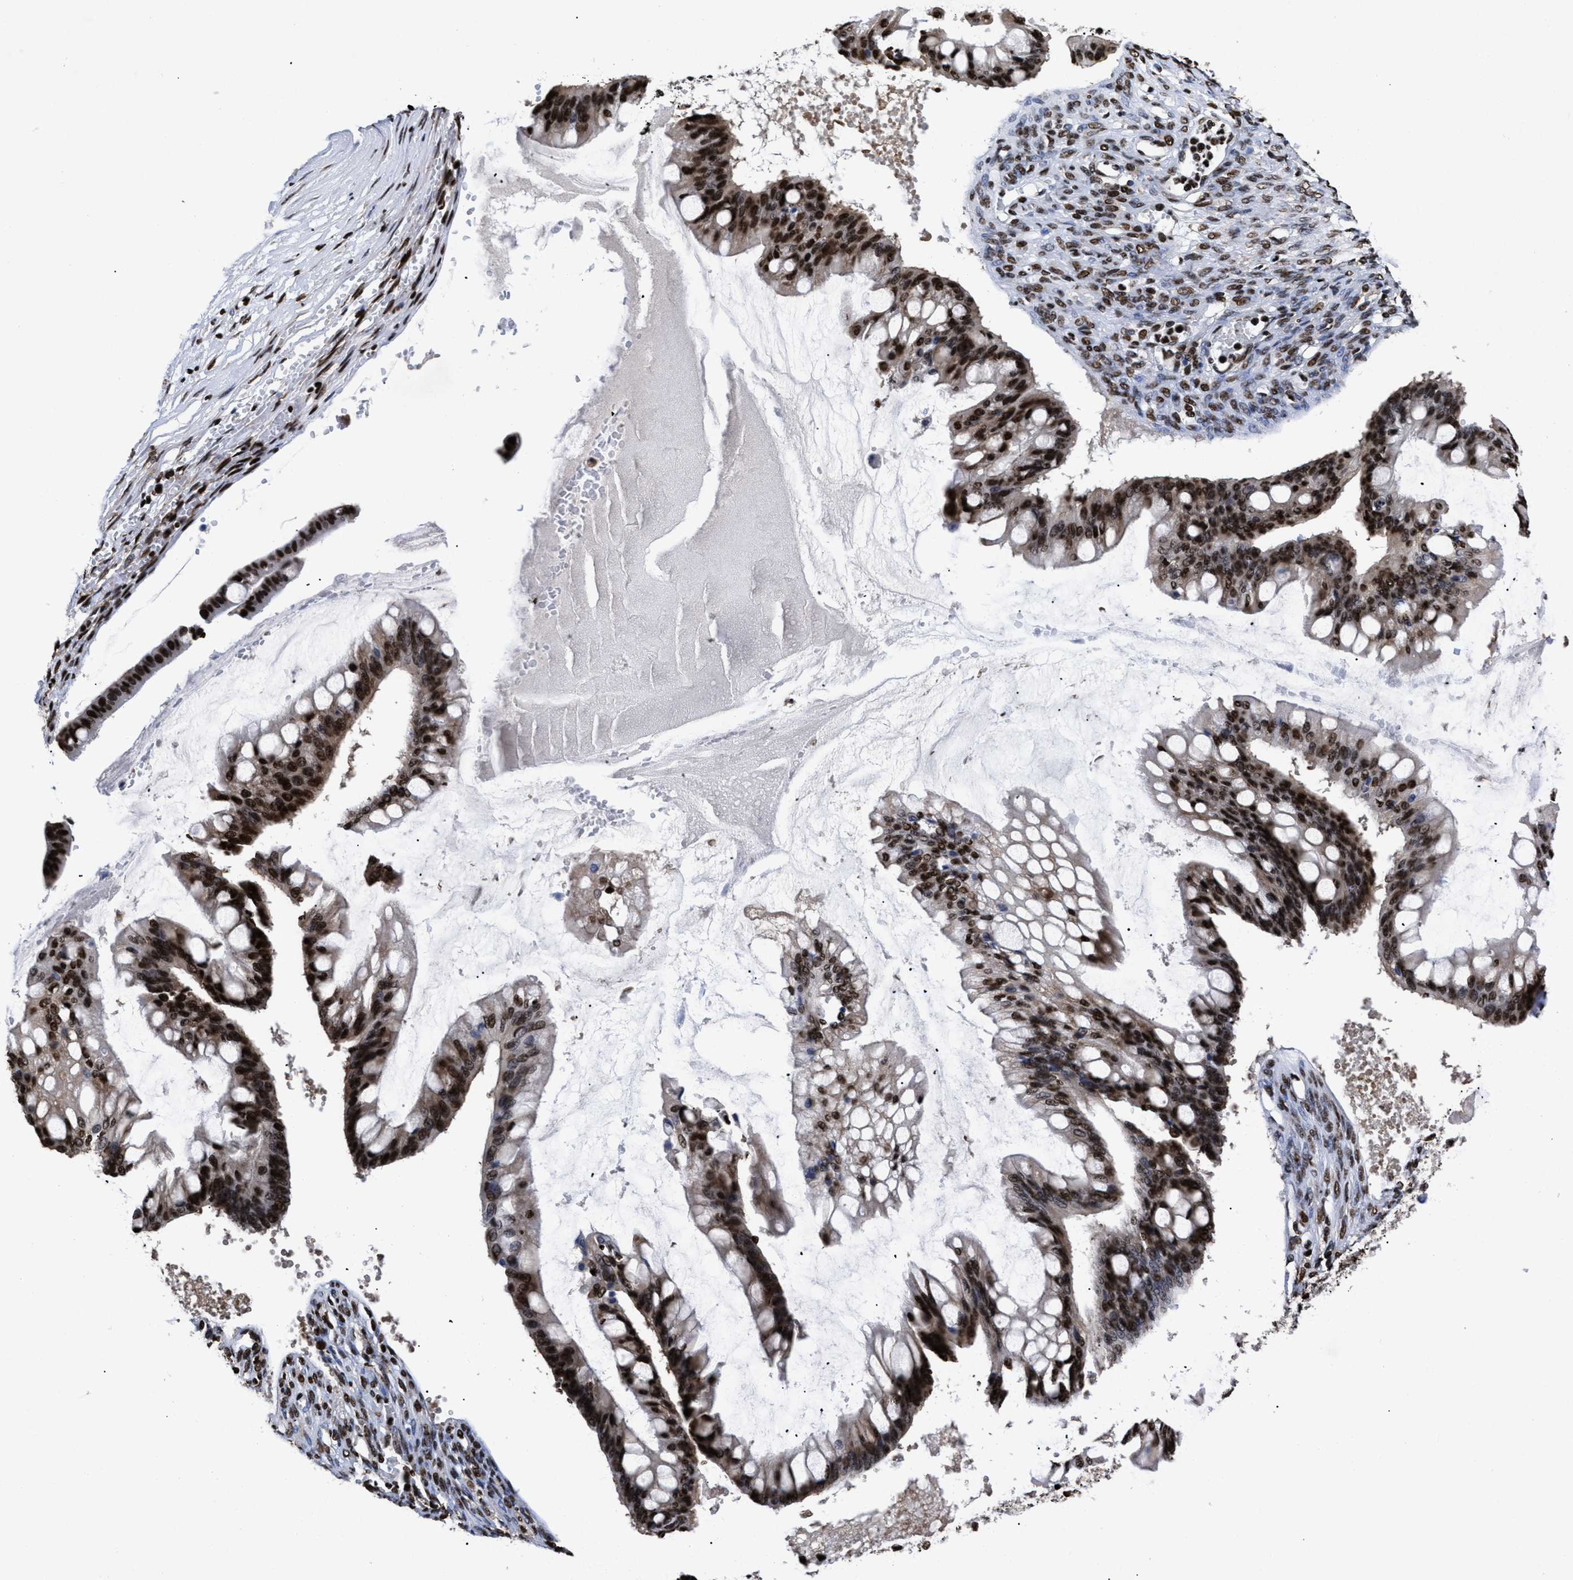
{"staining": {"intensity": "strong", "quantity": ">75%", "location": "nuclear"}, "tissue": "ovarian cancer", "cell_type": "Tumor cells", "image_type": "cancer", "snomed": [{"axis": "morphology", "description": "Cystadenocarcinoma, mucinous, NOS"}, {"axis": "topography", "description": "Ovary"}], "caption": "Strong nuclear expression is appreciated in approximately >75% of tumor cells in mucinous cystadenocarcinoma (ovarian). Using DAB (brown) and hematoxylin (blue) stains, captured at high magnification using brightfield microscopy.", "gene": "CALHM3", "patient": {"sex": "female", "age": 73}}